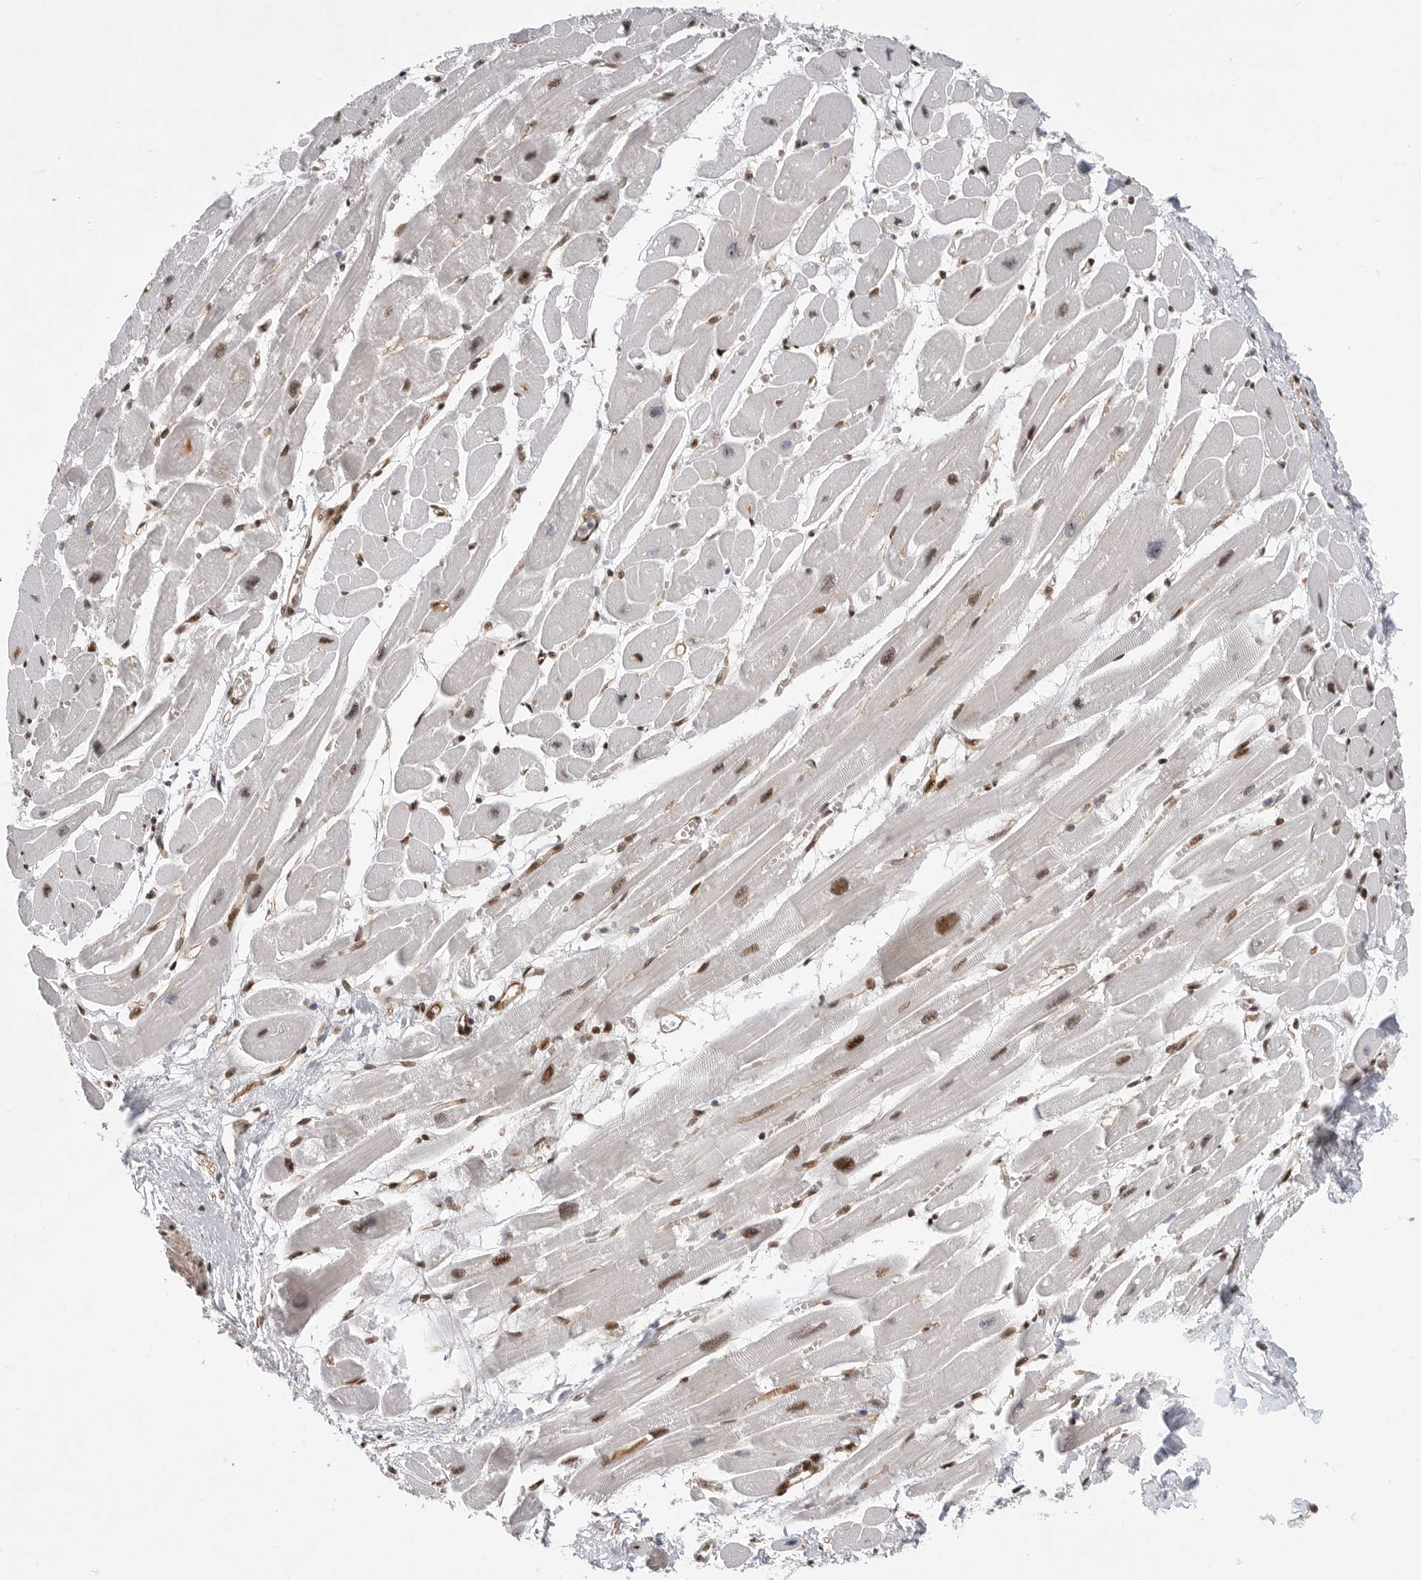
{"staining": {"intensity": "moderate", "quantity": "25%-75%", "location": "cytoplasmic/membranous,nuclear"}, "tissue": "heart muscle", "cell_type": "Cardiomyocytes", "image_type": "normal", "snomed": [{"axis": "morphology", "description": "Normal tissue, NOS"}, {"axis": "topography", "description": "Heart"}], "caption": "IHC photomicrograph of benign heart muscle: human heart muscle stained using immunohistochemistry (IHC) displays medium levels of moderate protein expression localized specifically in the cytoplasmic/membranous,nuclear of cardiomyocytes, appearing as a cytoplasmic/membranous,nuclear brown color.", "gene": "GPATCH2", "patient": {"sex": "female", "age": 54}}